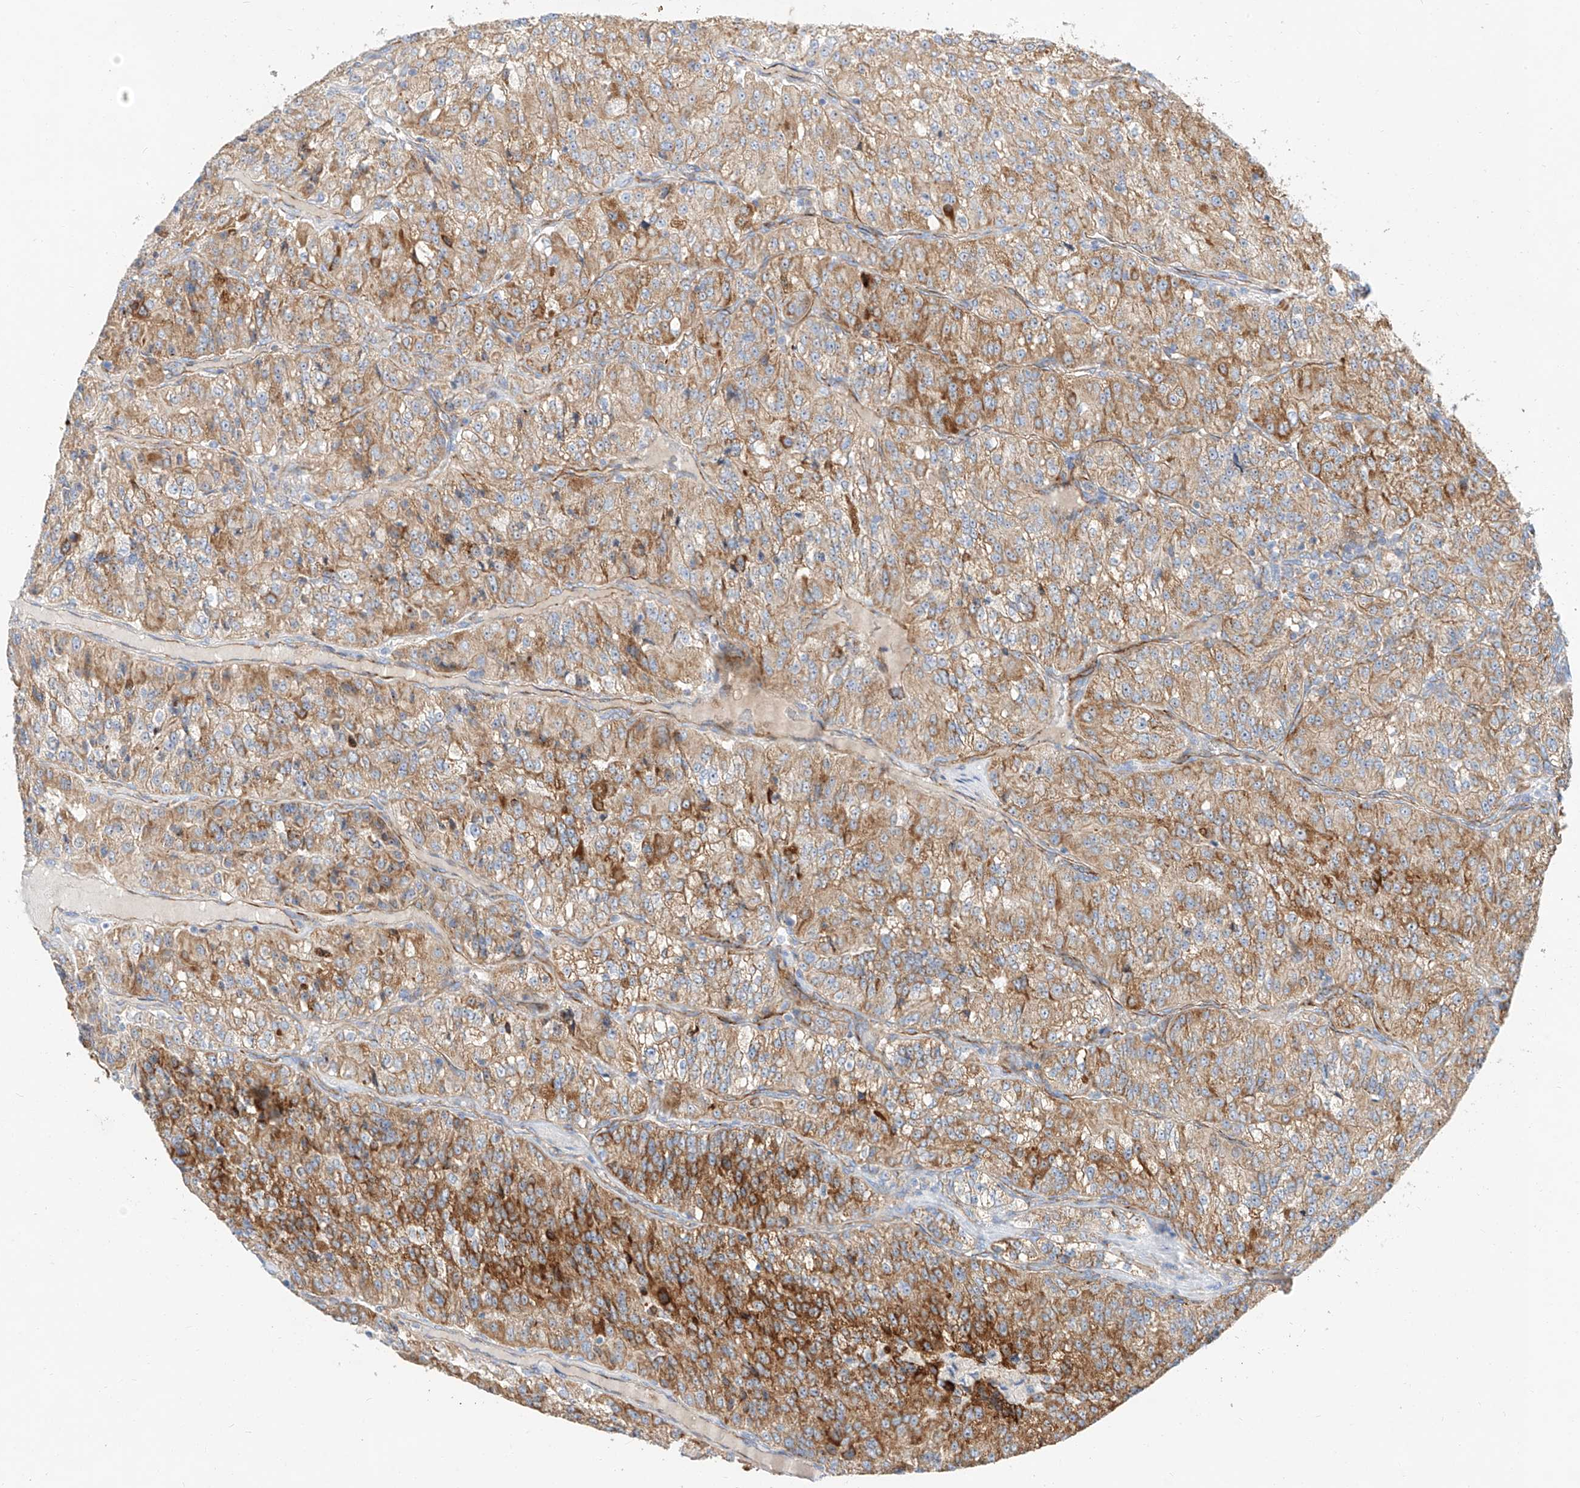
{"staining": {"intensity": "strong", "quantity": "25%-75%", "location": "cytoplasmic/membranous"}, "tissue": "renal cancer", "cell_type": "Tumor cells", "image_type": "cancer", "snomed": [{"axis": "morphology", "description": "Adenocarcinoma, NOS"}, {"axis": "topography", "description": "Kidney"}], "caption": "Strong cytoplasmic/membranous positivity for a protein is seen in about 25%-75% of tumor cells of renal cancer (adenocarcinoma) using IHC.", "gene": "CST9", "patient": {"sex": "female", "age": 63}}